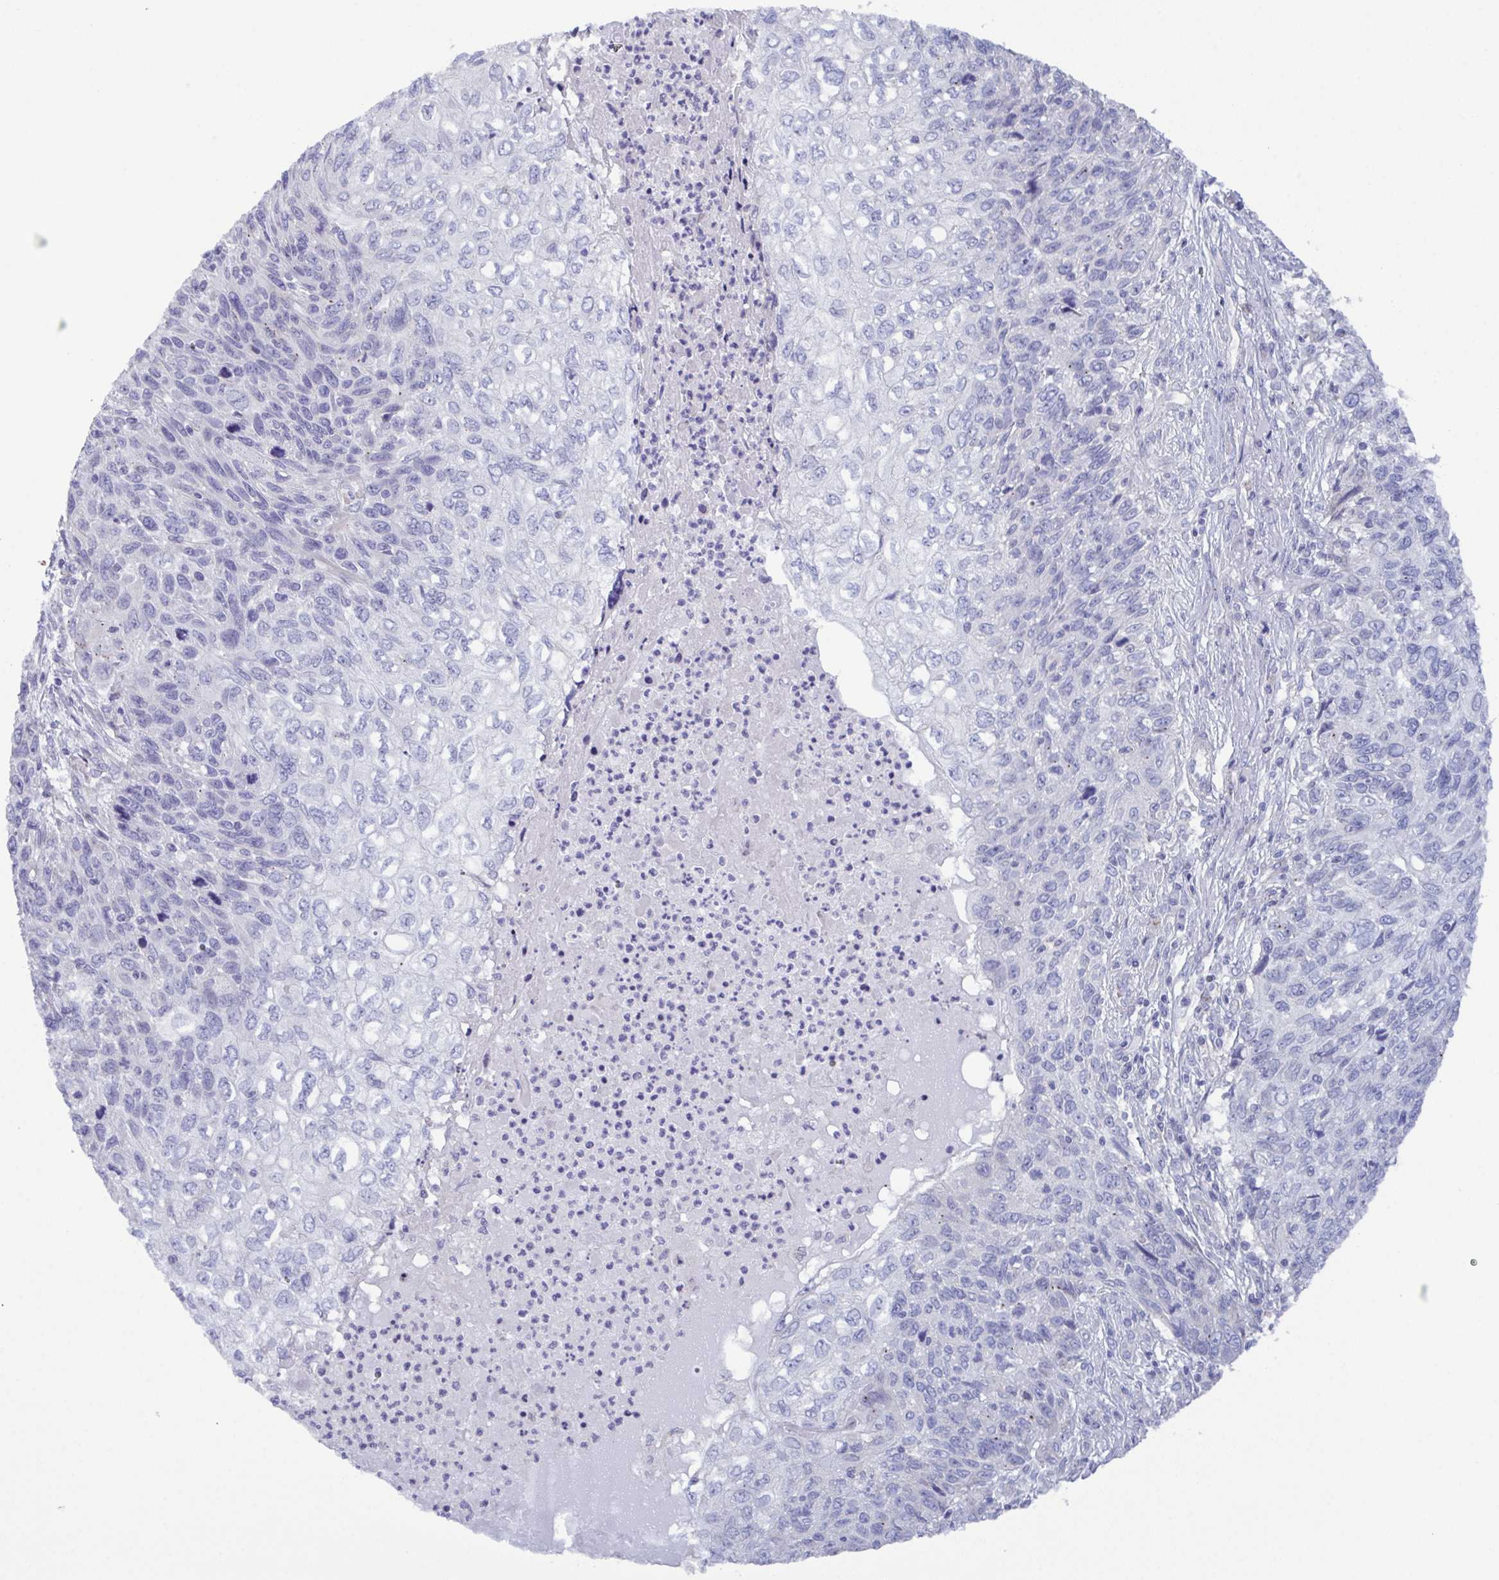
{"staining": {"intensity": "negative", "quantity": "none", "location": "none"}, "tissue": "skin cancer", "cell_type": "Tumor cells", "image_type": "cancer", "snomed": [{"axis": "morphology", "description": "Squamous cell carcinoma, NOS"}, {"axis": "topography", "description": "Skin"}], "caption": "Immunohistochemistry of human skin cancer (squamous cell carcinoma) displays no staining in tumor cells.", "gene": "GLDC", "patient": {"sex": "male", "age": 92}}